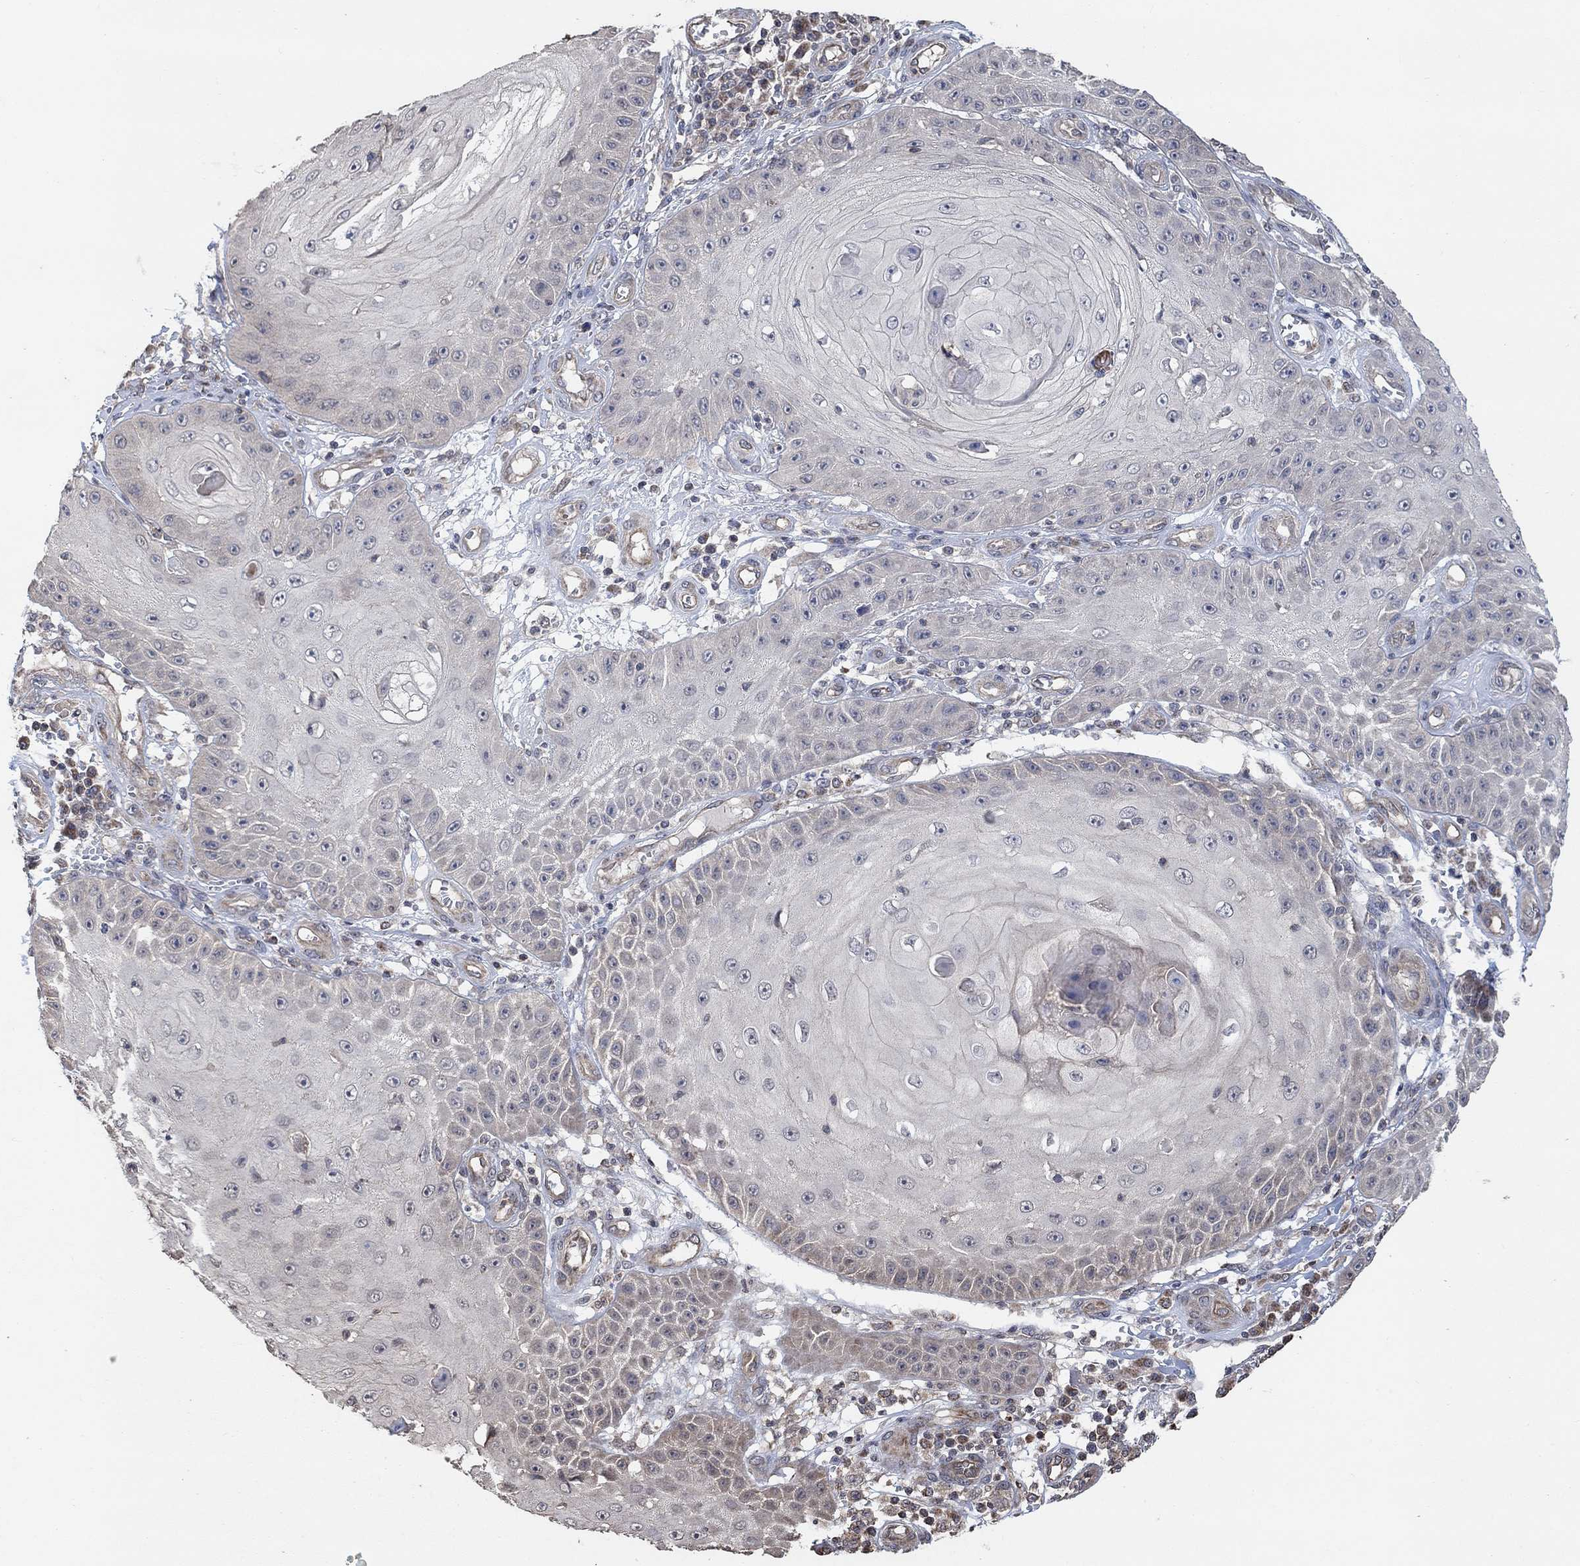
{"staining": {"intensity": "negative", "quantity": "none", "location": "none"}, "tissue": "skin cancer", "cell_type": "Tumor cells", "image_type": "cancer", "snomed": [{"axis": "morphology", "description": "Squamous cell carcinoma, NOS"}, {"axis": "topography", "description": "Skin"}], "caption": "High power microscopy image of an IHC photomicrograph of squamous cell carcinoma (skin), revealing no significant staining in tumor cells. (DAB (3,3'-diaminobenzidine) IHC, high magnification).", "gene": "UNC5B", "patient": {"sex": "male", "age": 70}}